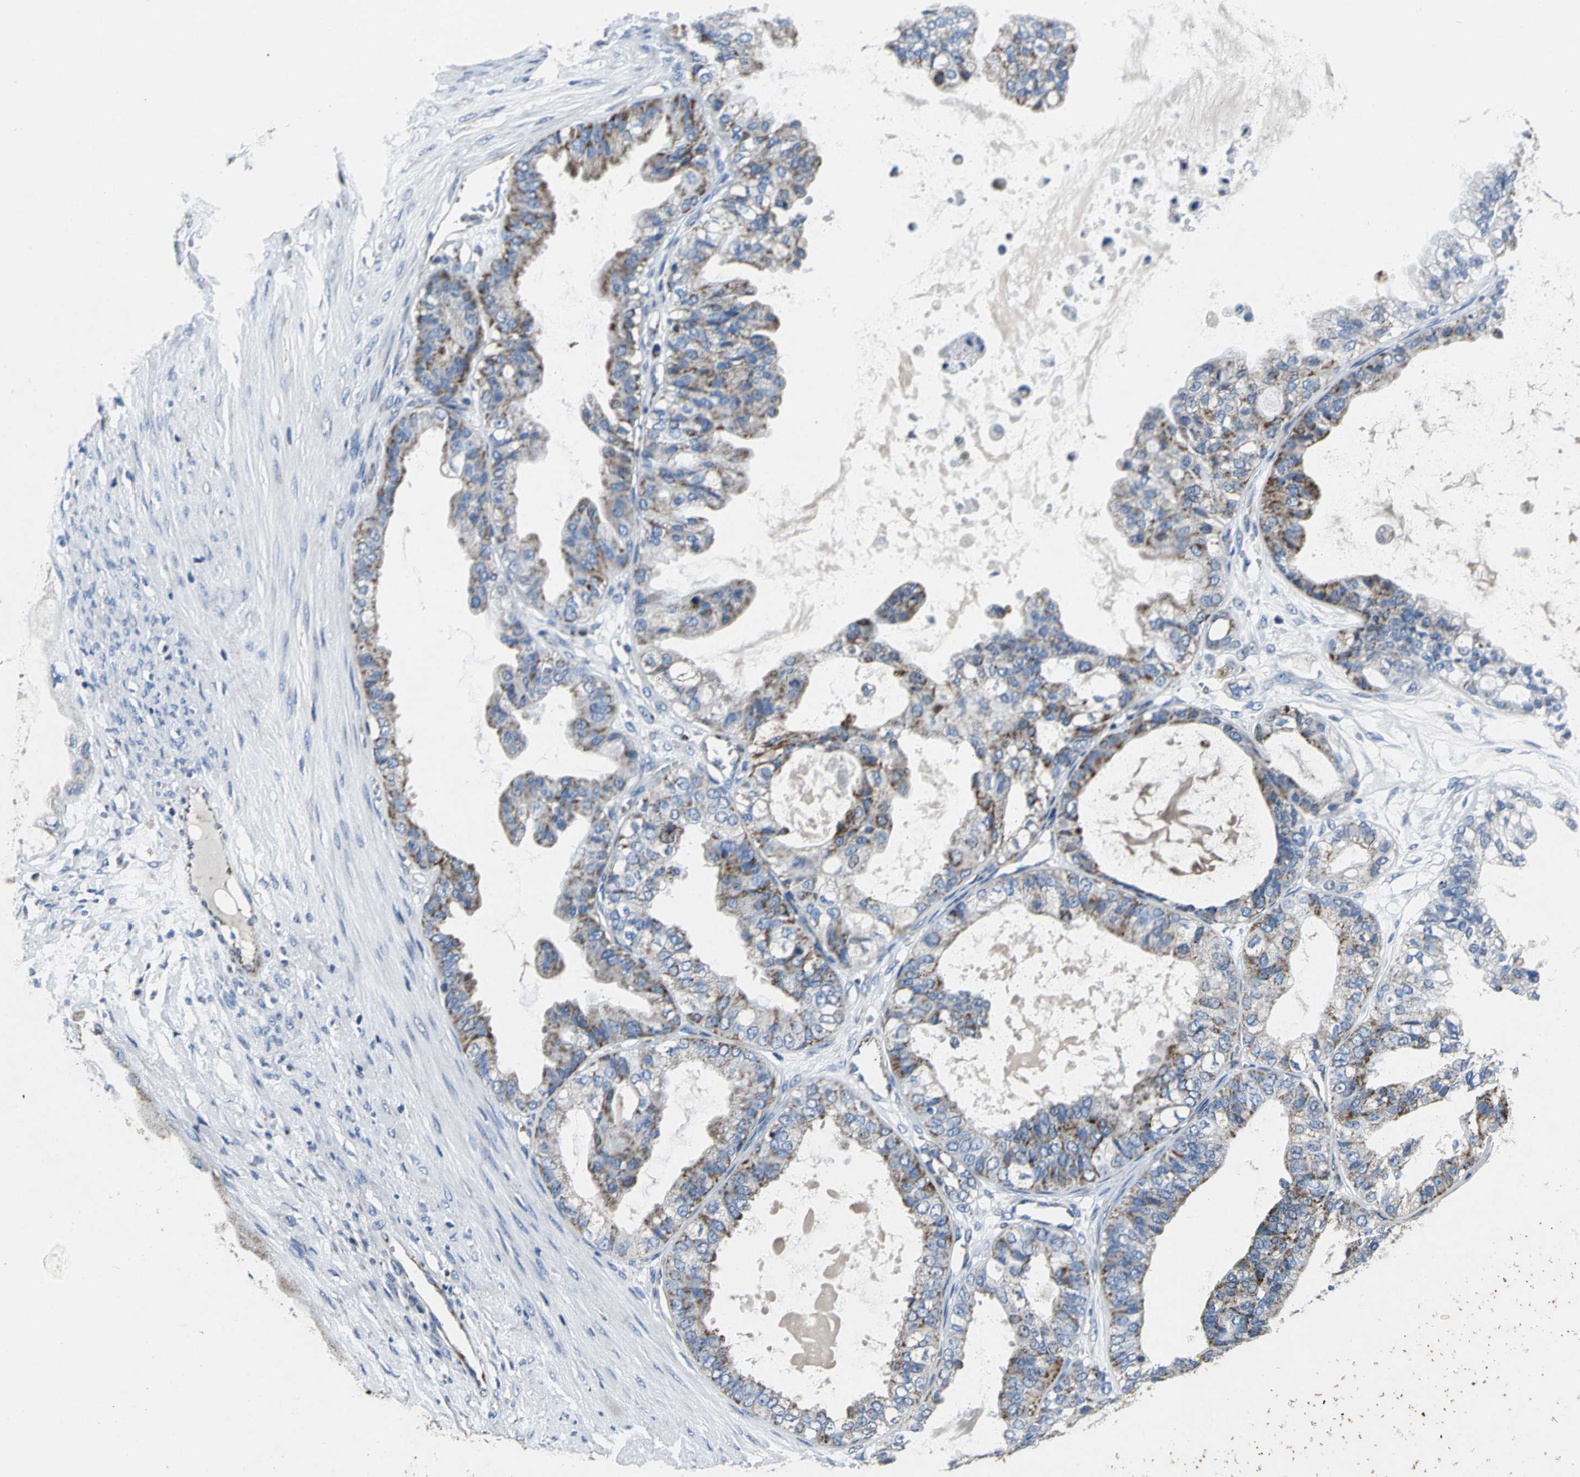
{"staining": {"intensity": "weak", "quantity": "25%-75%", "location": "cytoplasmic/membranous"}, "tissue": "ovarian cancer", "cell_type": "Tumor cells", "image_type": "cancer", "snomed": [{"axis": "morphology", "description": "Carcinoma, NOS"}, {"axis": "morphology", "description": "Carcinoma, endometroid"}, {"axis": "topography", "description": "Ovary"}], "caption": "Human endometroid carcinoma (ovarian) stained for a protein (brown) exhibits weak cytoplasmic/membranous positive expression in about 25%-75% of tumor cells.", "gene": "IFI6", "patient": {"sex": "female", "age": 50}}